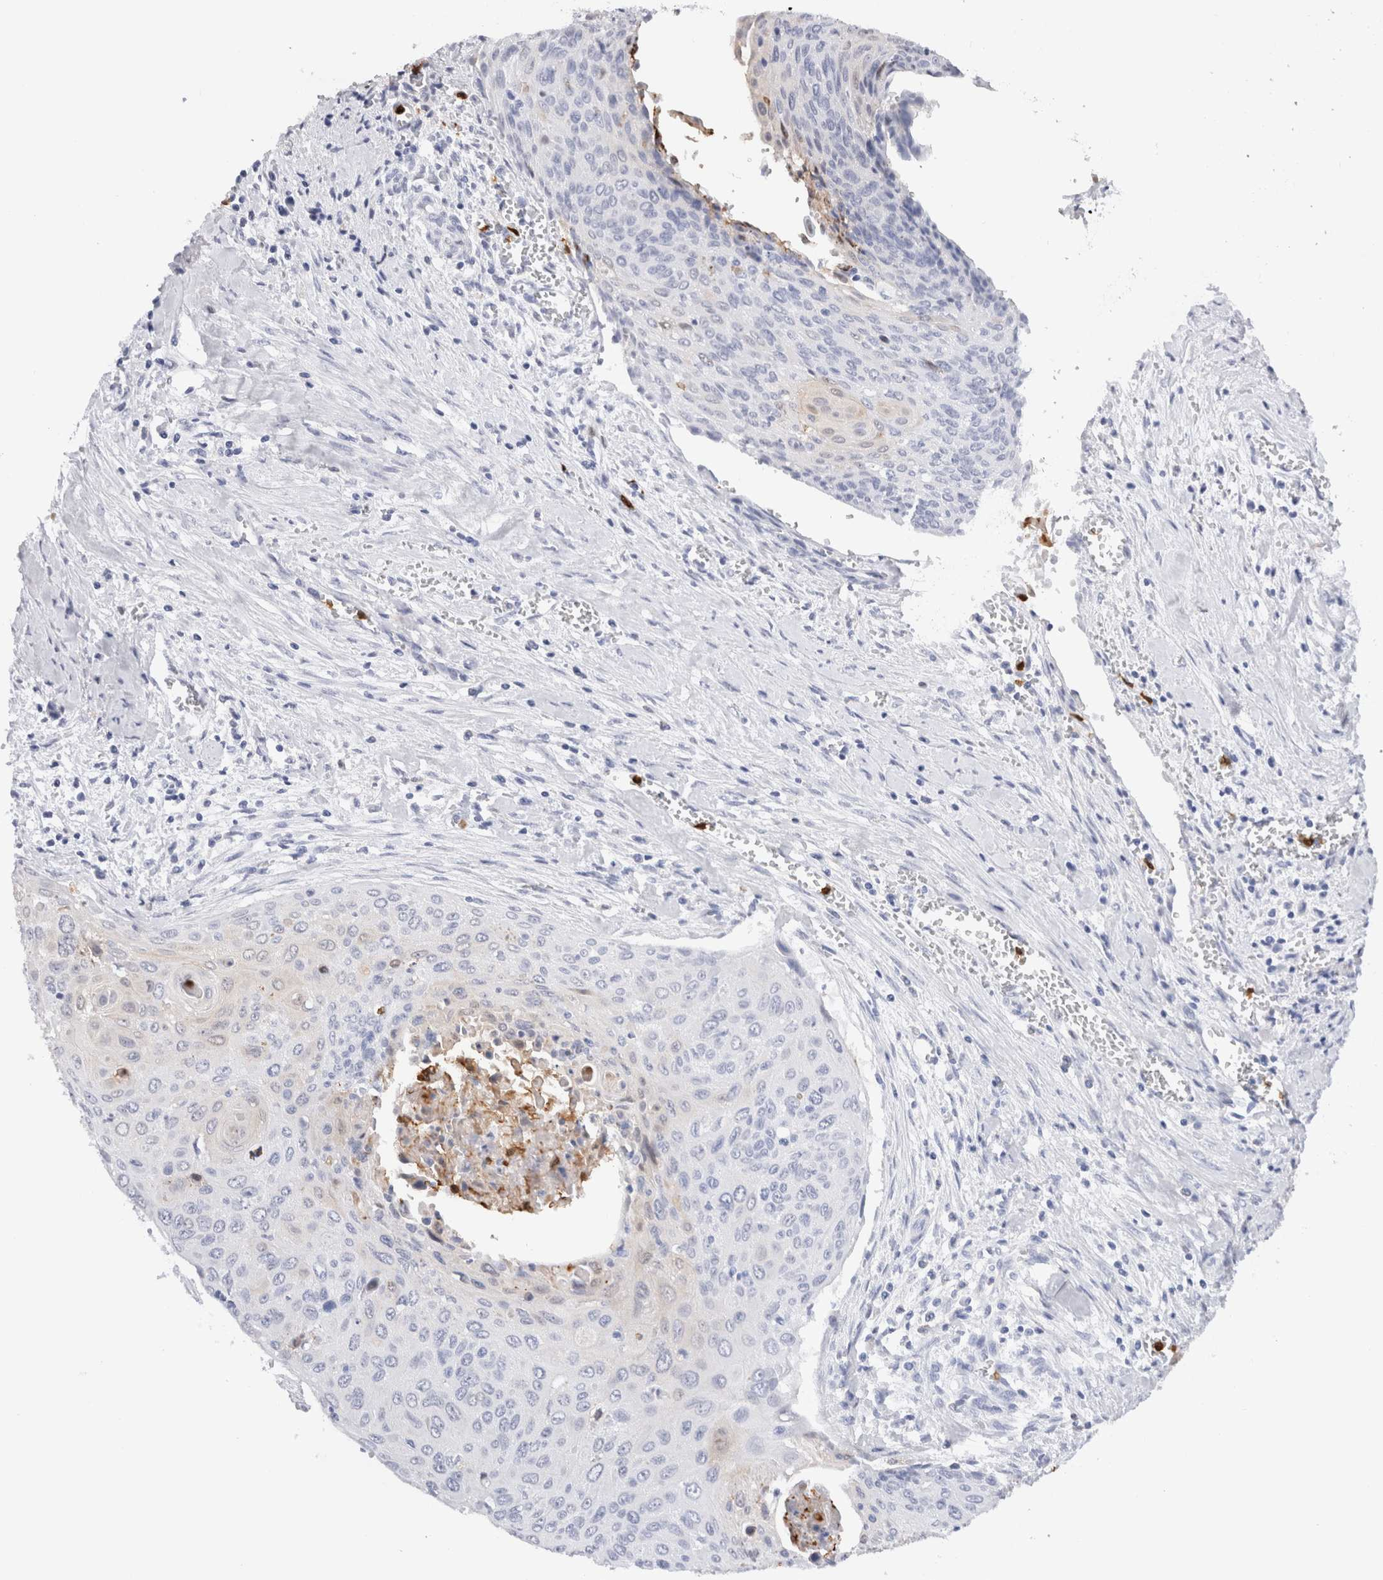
{"staining": {"intensity": "negative", "quantity": "none", "location": "none"}, "tissue": "cervical cancer", "cell_type": "Tumor cells", "image_type": "cancer", "snomed": [{"axis": "morphology", "description": "Squamous cell carcinoma, NOS"}, {"axis": "topography", "description": "Cervix"}], "caption": "The image exhibits no significant positivity in tumor cells of squamous cell carcinoma (cervical).", "gene": "SLC10A5", "patient": {"sex": "female", "age": 55}}